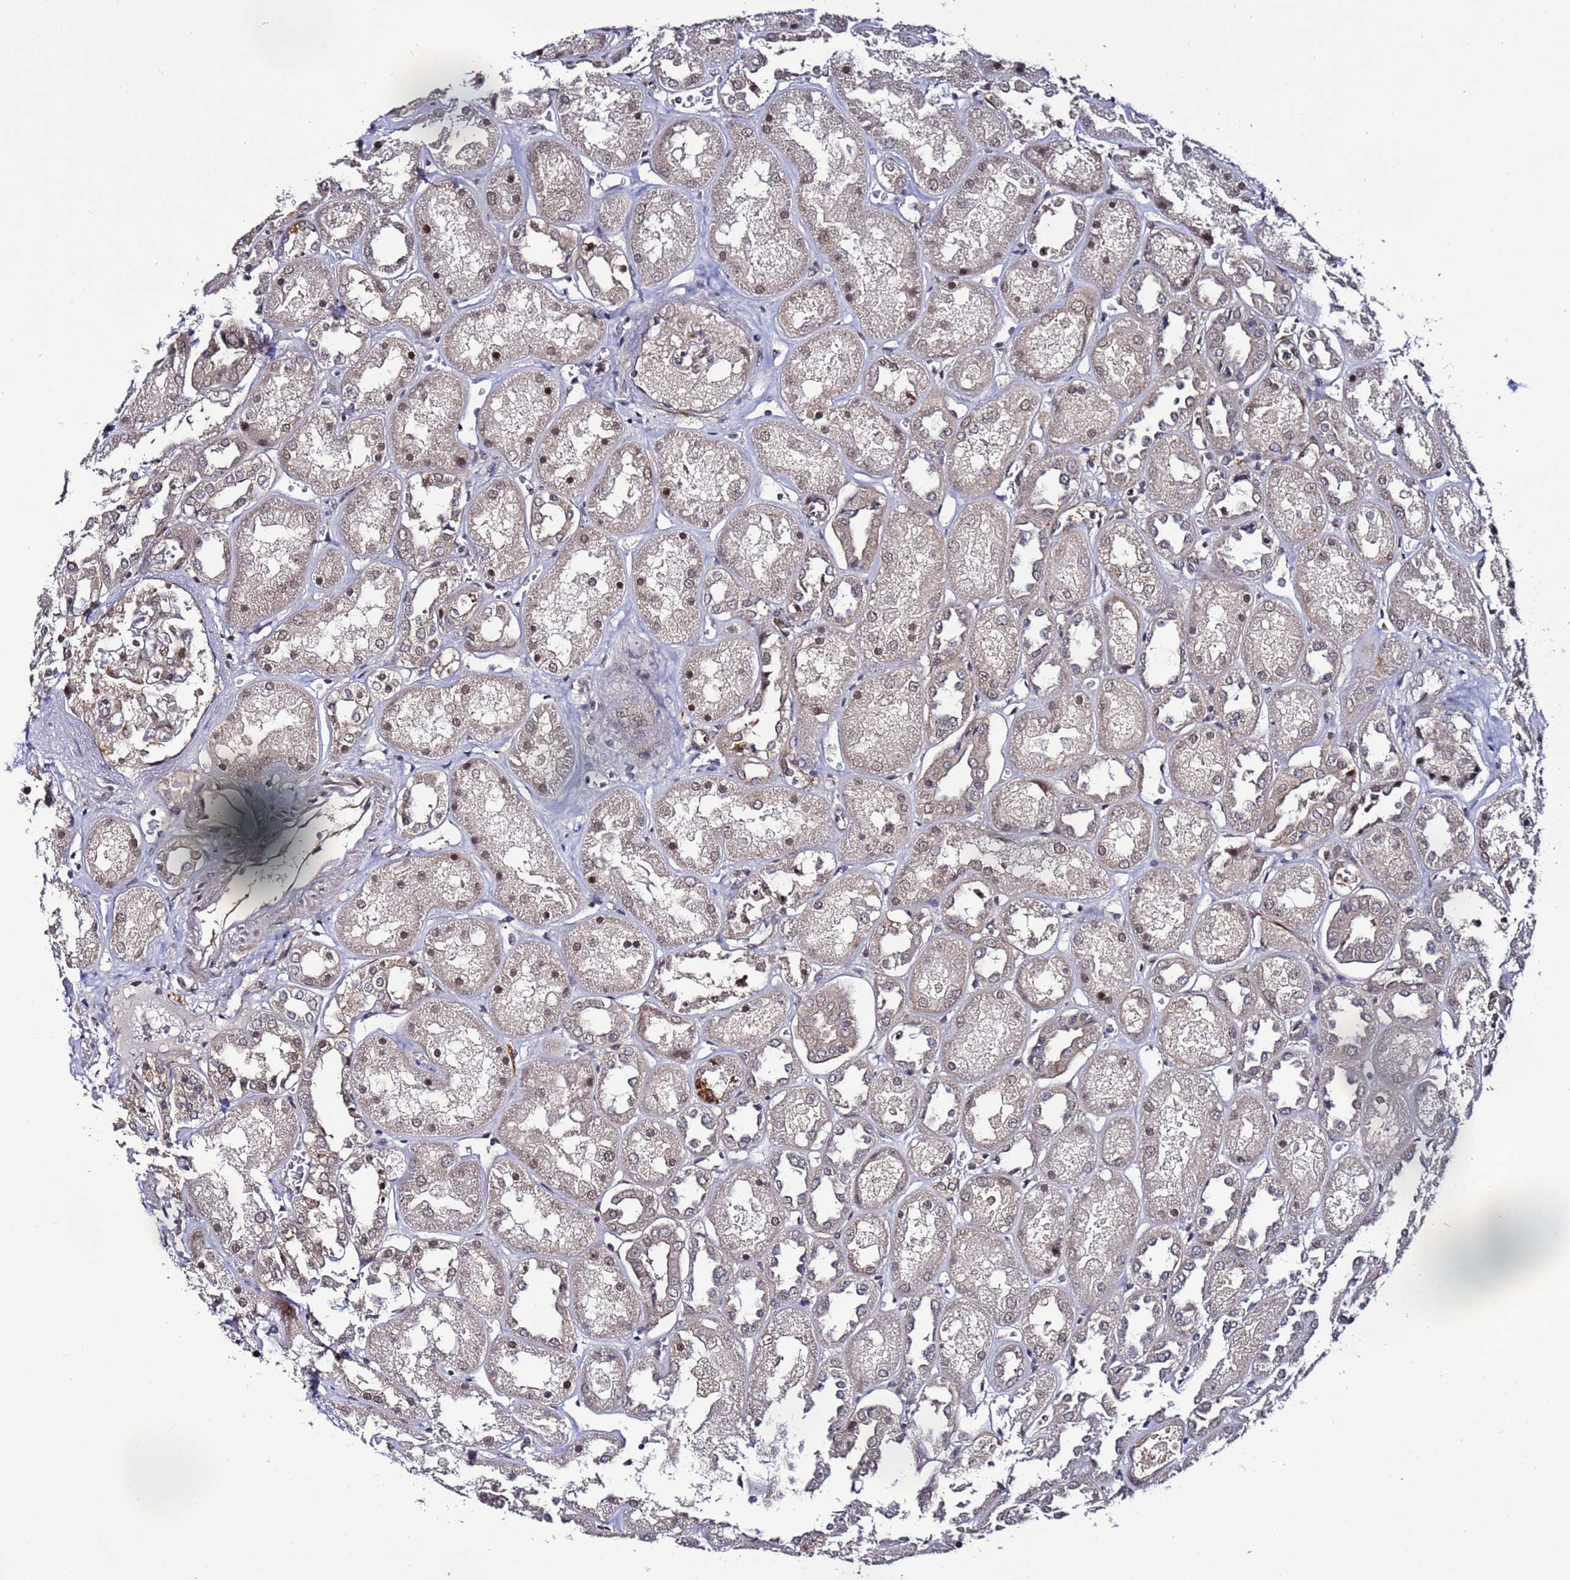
{"staining": {"intensity": "moderate", "quantity": "<25%", "location": "cytoplasmic/membranous,nuclear"}, "tissue": "kidney", "cell_type": "Cells in glomeruli", "image_type": "normal", "snomed": [{"axis": "morphology", "description": "Normal tissue, NOS"}, {"axis": "topography", "description": "Kidney"}], "caption": "Immunohistochemistry micrograph of benign kidney: kidney stained using immunohistochemistry (IHC) demonstrates low levels of moderate protein expression localized specifically in the cytoplasmic/membranous,nuclear of cells in glomeruli, appearing as a cytoplasmic/membranous,nuclear brown color.", "gene": "POLR2D", "patient": {"sex": "male", "age": 70}}